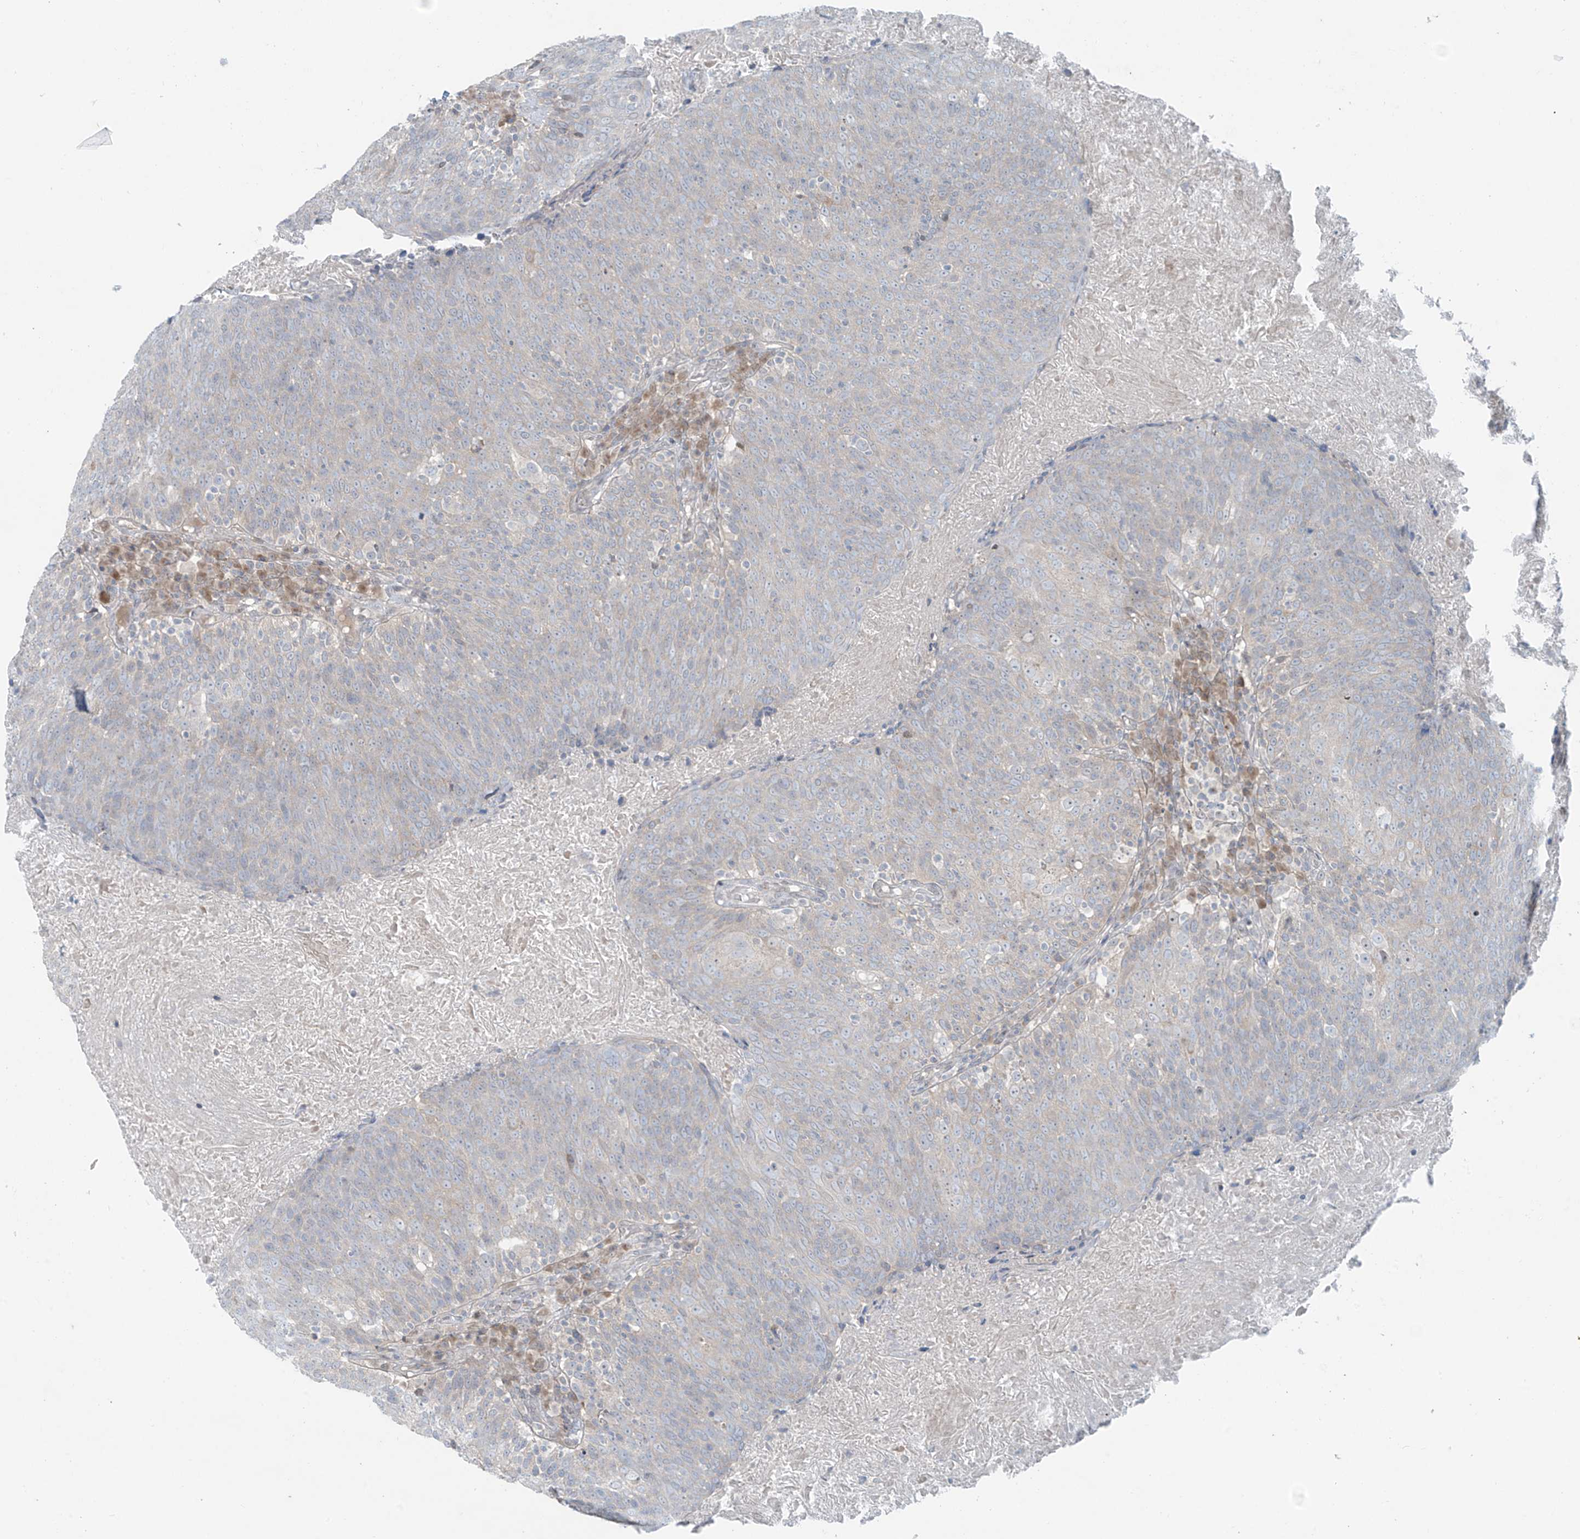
{"staining": {"intensity": "negative", "quantity": "none", "location": "none"}, "tissue": "head and neck cancer", "cell_type": "Tumor cells", "image_type": "cancer", "snomed": [{"axis": "morphology", "description": "Squamous cell carcinoma, NOS"}, {"axis": "morphology", "description": "Squamous cell carcinoma, metastatic, NOS"}, {"axis": "topography", "description": "Lymph node"}, {"axis": "topography", "description": "Head-Neck"}], "caption": "Immunohistochemical staining of squamous cell carcinoma (head and neck) exhibits no significant staining in tumor cells.", "gene": "PPAT", "patient": {"sex": "male", "age": 62}}